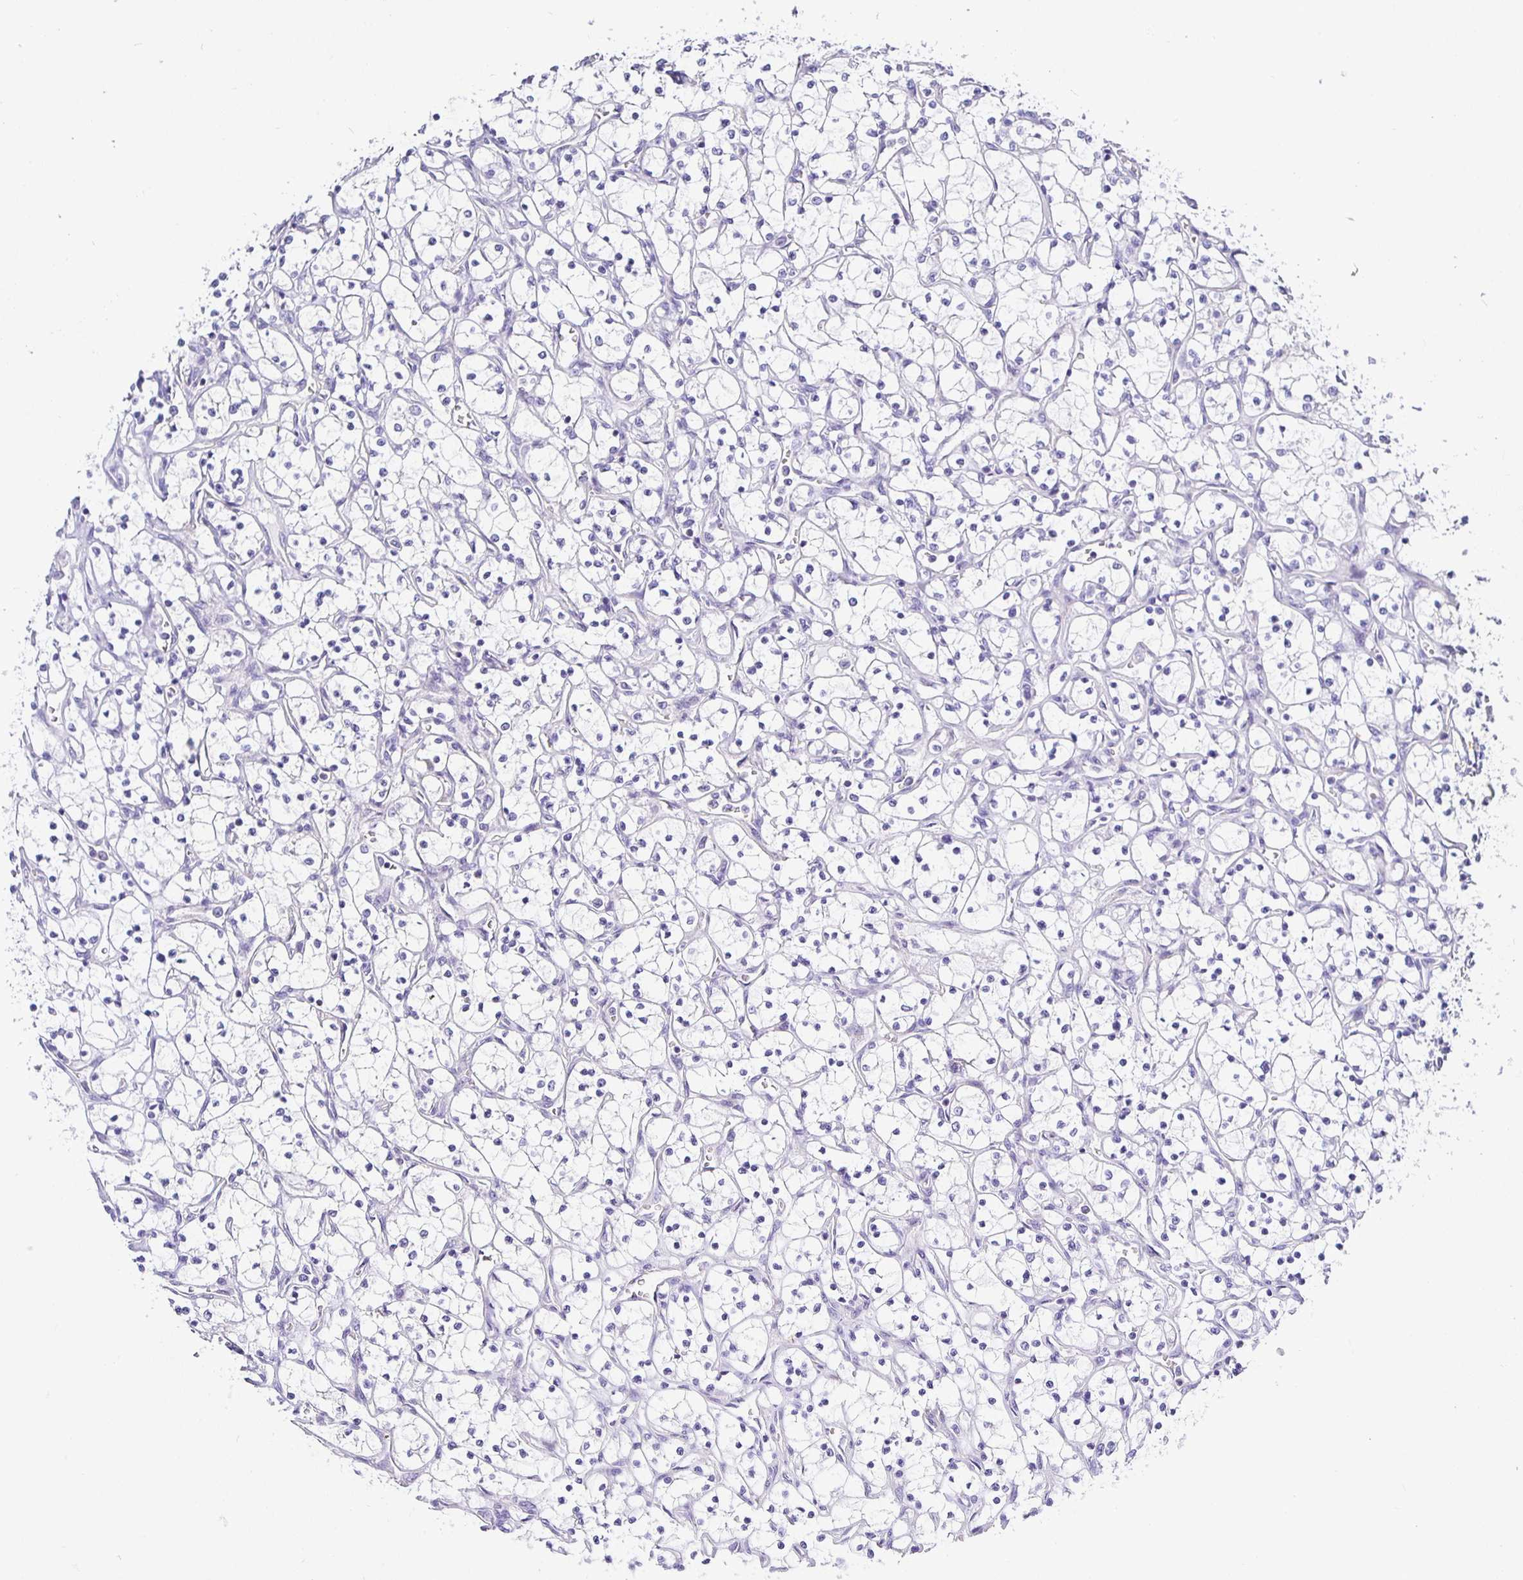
{"staining": {"intensity": "negative", "quantity": "none", "location": "none"}, "tissue": "renal cancer", "cell_type": "Tumor cells", "image_type": "cancer", "snomed": [{"axis": "morphology", "description": "Adenocarcinoma, NOS"}, {"axis": "topography", "description": "Kidney"}], "caption": "Protein analysis of renal adenocarcinoma displays no significant staining in tumor cells.", "gene": "OPALIN", "patient": {"sex": "female", "age": 69}}